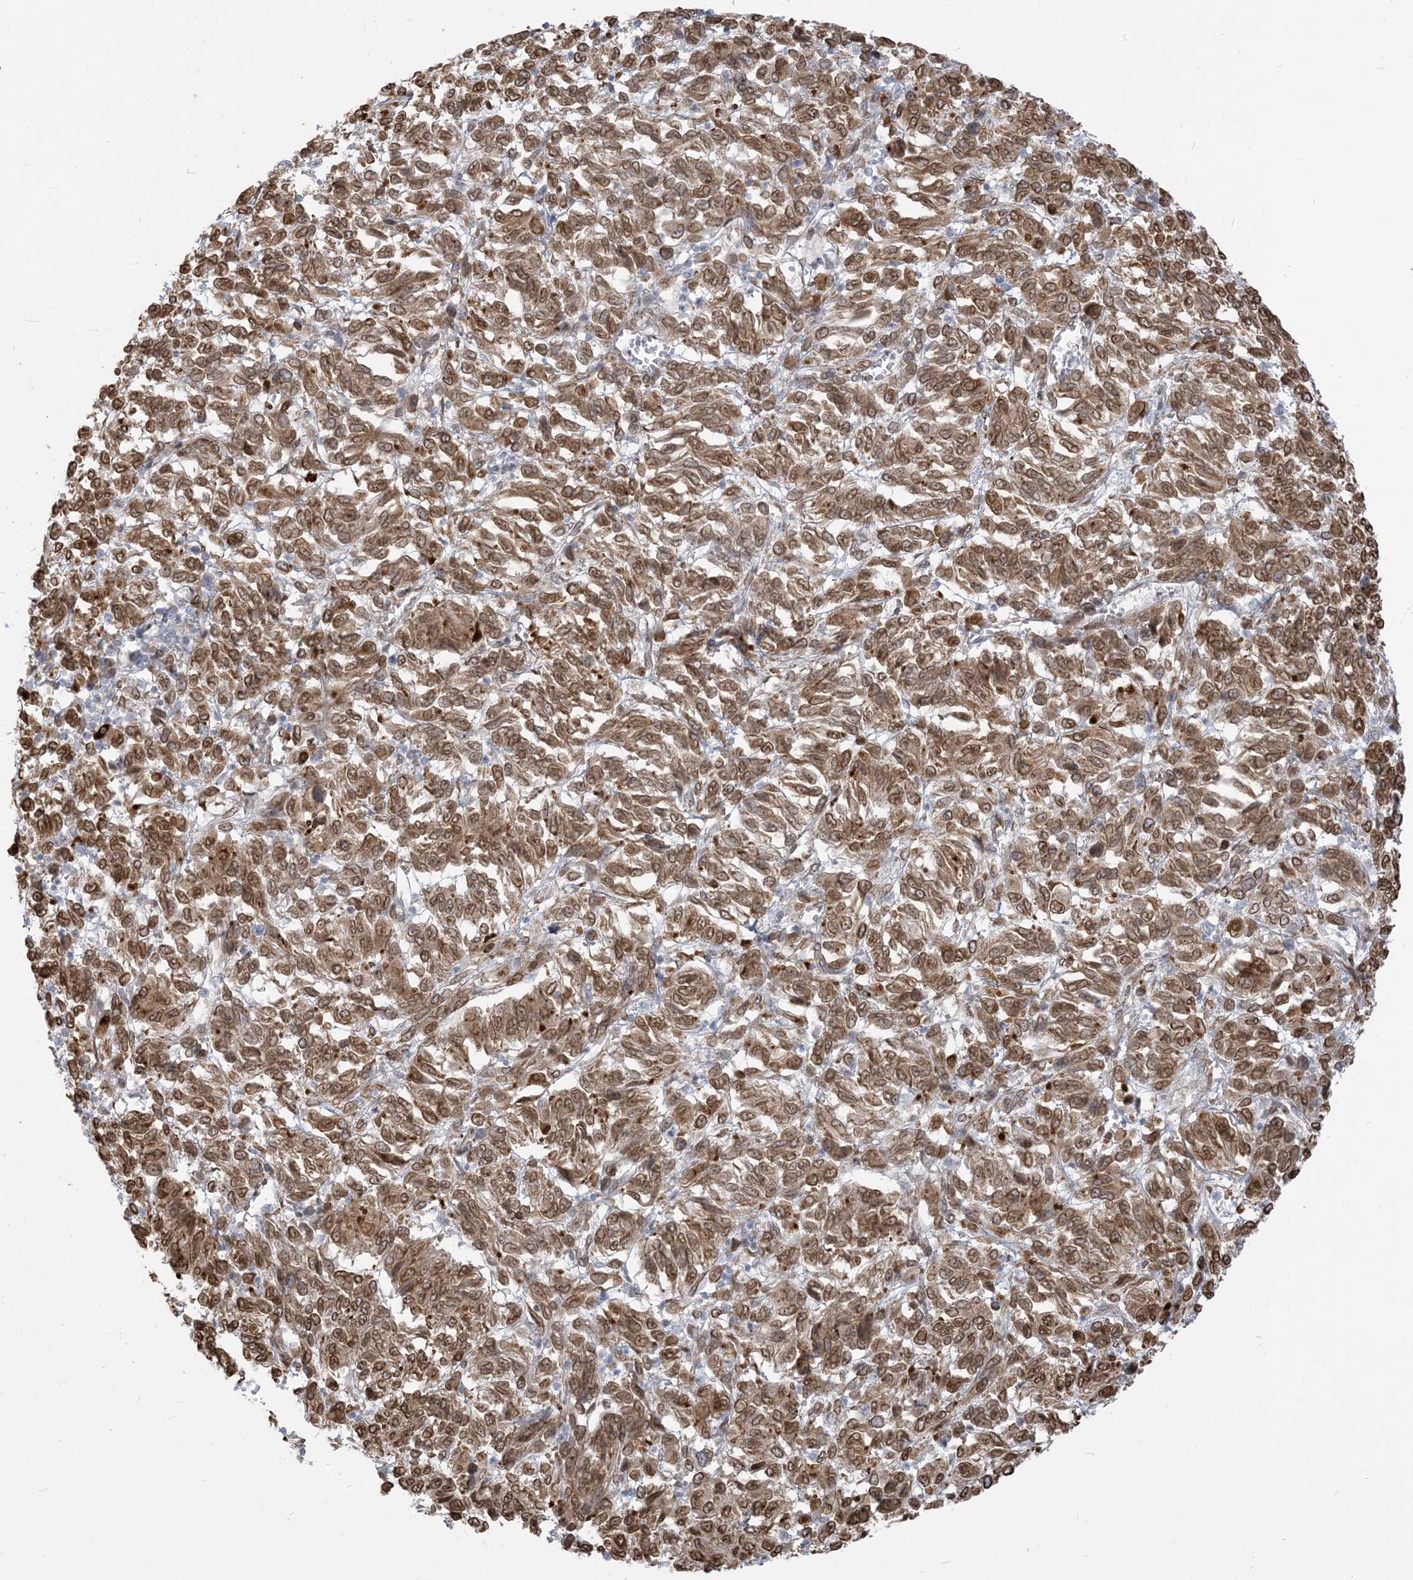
{"staining": {"intensity": "moderate", "quantity": ">75%", "location": "cytoplasmic/membranous,nuclear"}, "tissue": "melanoma", "cell_type": "Tumor cells", "image_type": "cancer", "snomed": [{"axis": "morphology", "description": "Malignant melanoma, Metastatic site"}, {"axis": "topography", "description": "Lung"}], "caption": "The immunohistochemical stain labels moderate cytoplasmic/membranous and nuclear expression in tumor cells of malignant melanoma (metastatic site) tissue. (IHC, brightfield microscopy, high magnification).", "gene": "WWP1", "patient": {"sex": "male", "age": 64}}